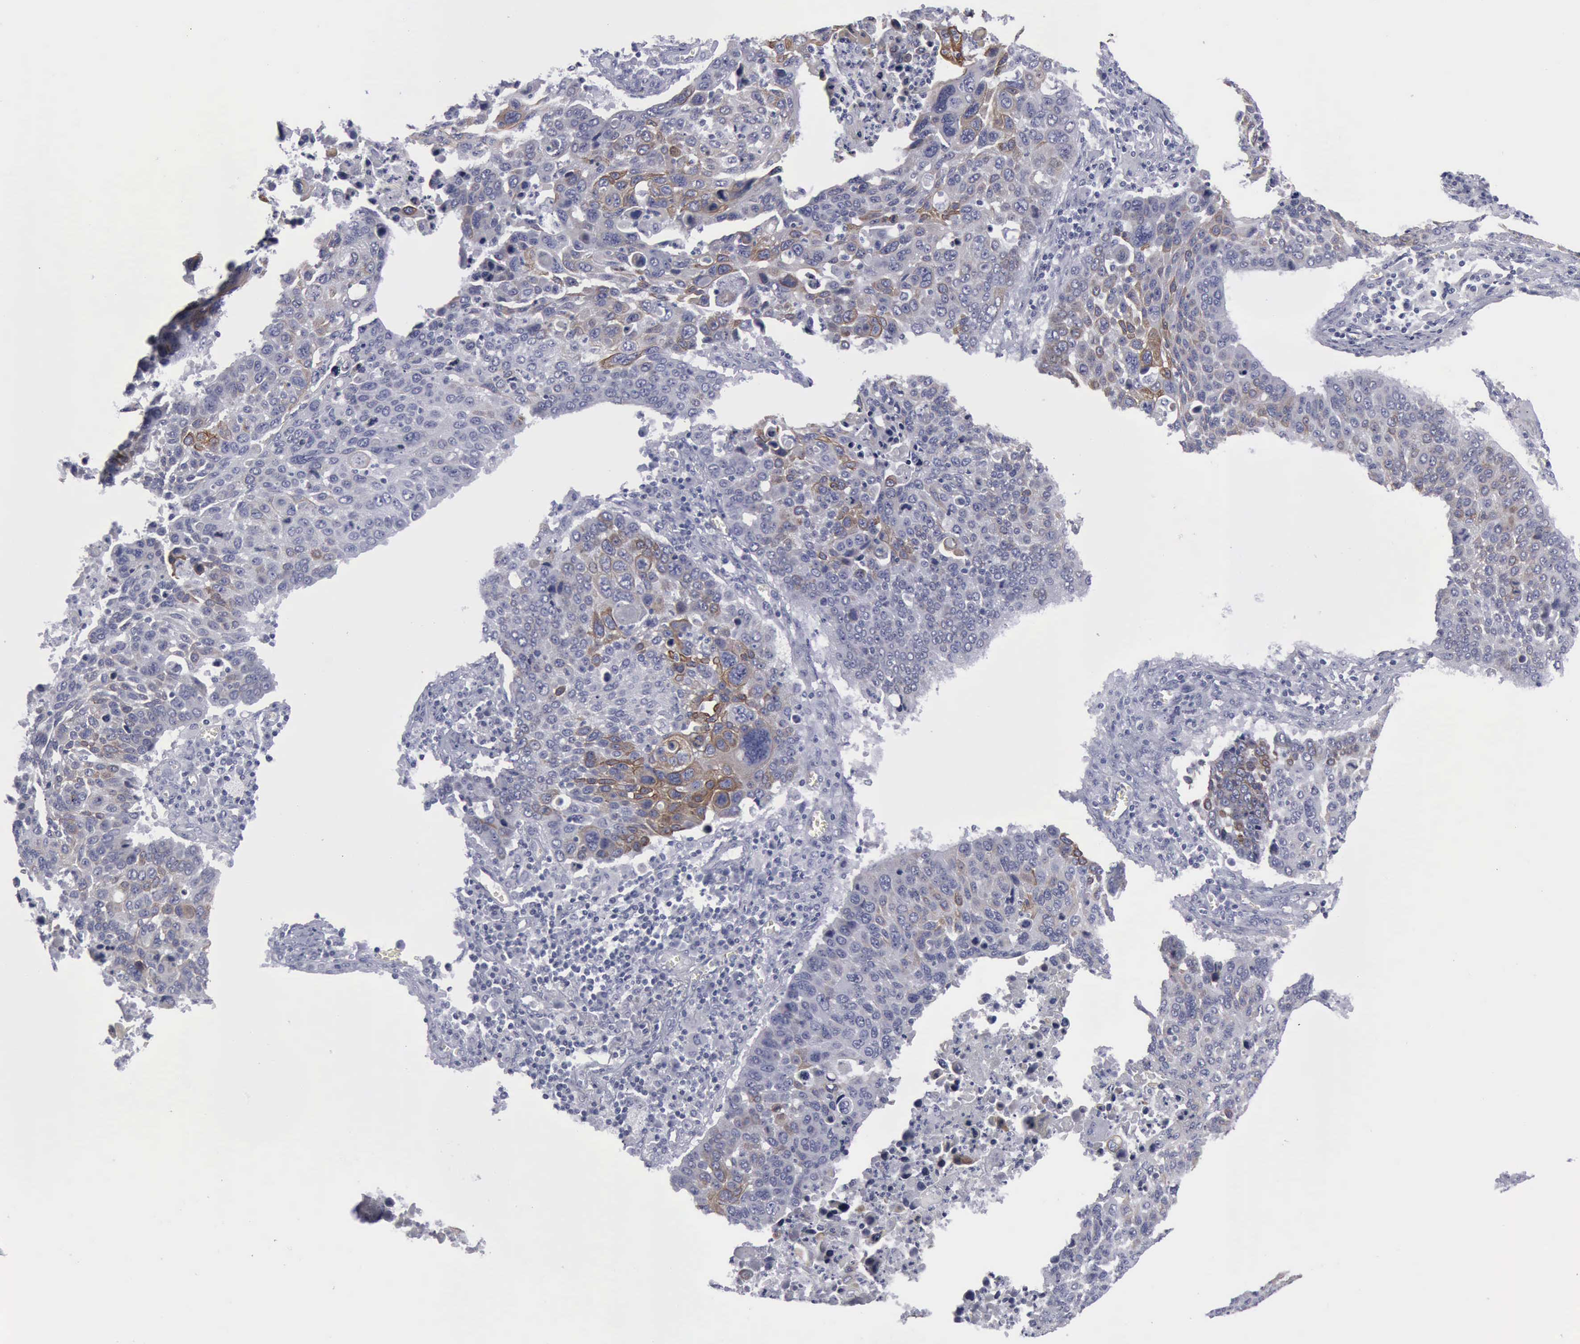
{"staining": {"intensity": "moderate", "quantity": "<25%", "location": "cytoplasmic/membranous"}, "tissue": "lung cancer", "cell_type": "Tumor cells", "image_type": "cancer", "snomed": [{"axis": "morphology", "description": "Squamous cell carcinoma, NOS"}, {"axis": "topography", "description": "Lymph node"}, {"axis": "topography", "description": "Lung"}], "caption": "A brown stain highlights moderate cytoplasmic/membranous positivity of a protein in human squamous cell carcinoma (lung) tumor cells.", "gene": "KRT13", "patient": {"sex": "male", "age": 74}}